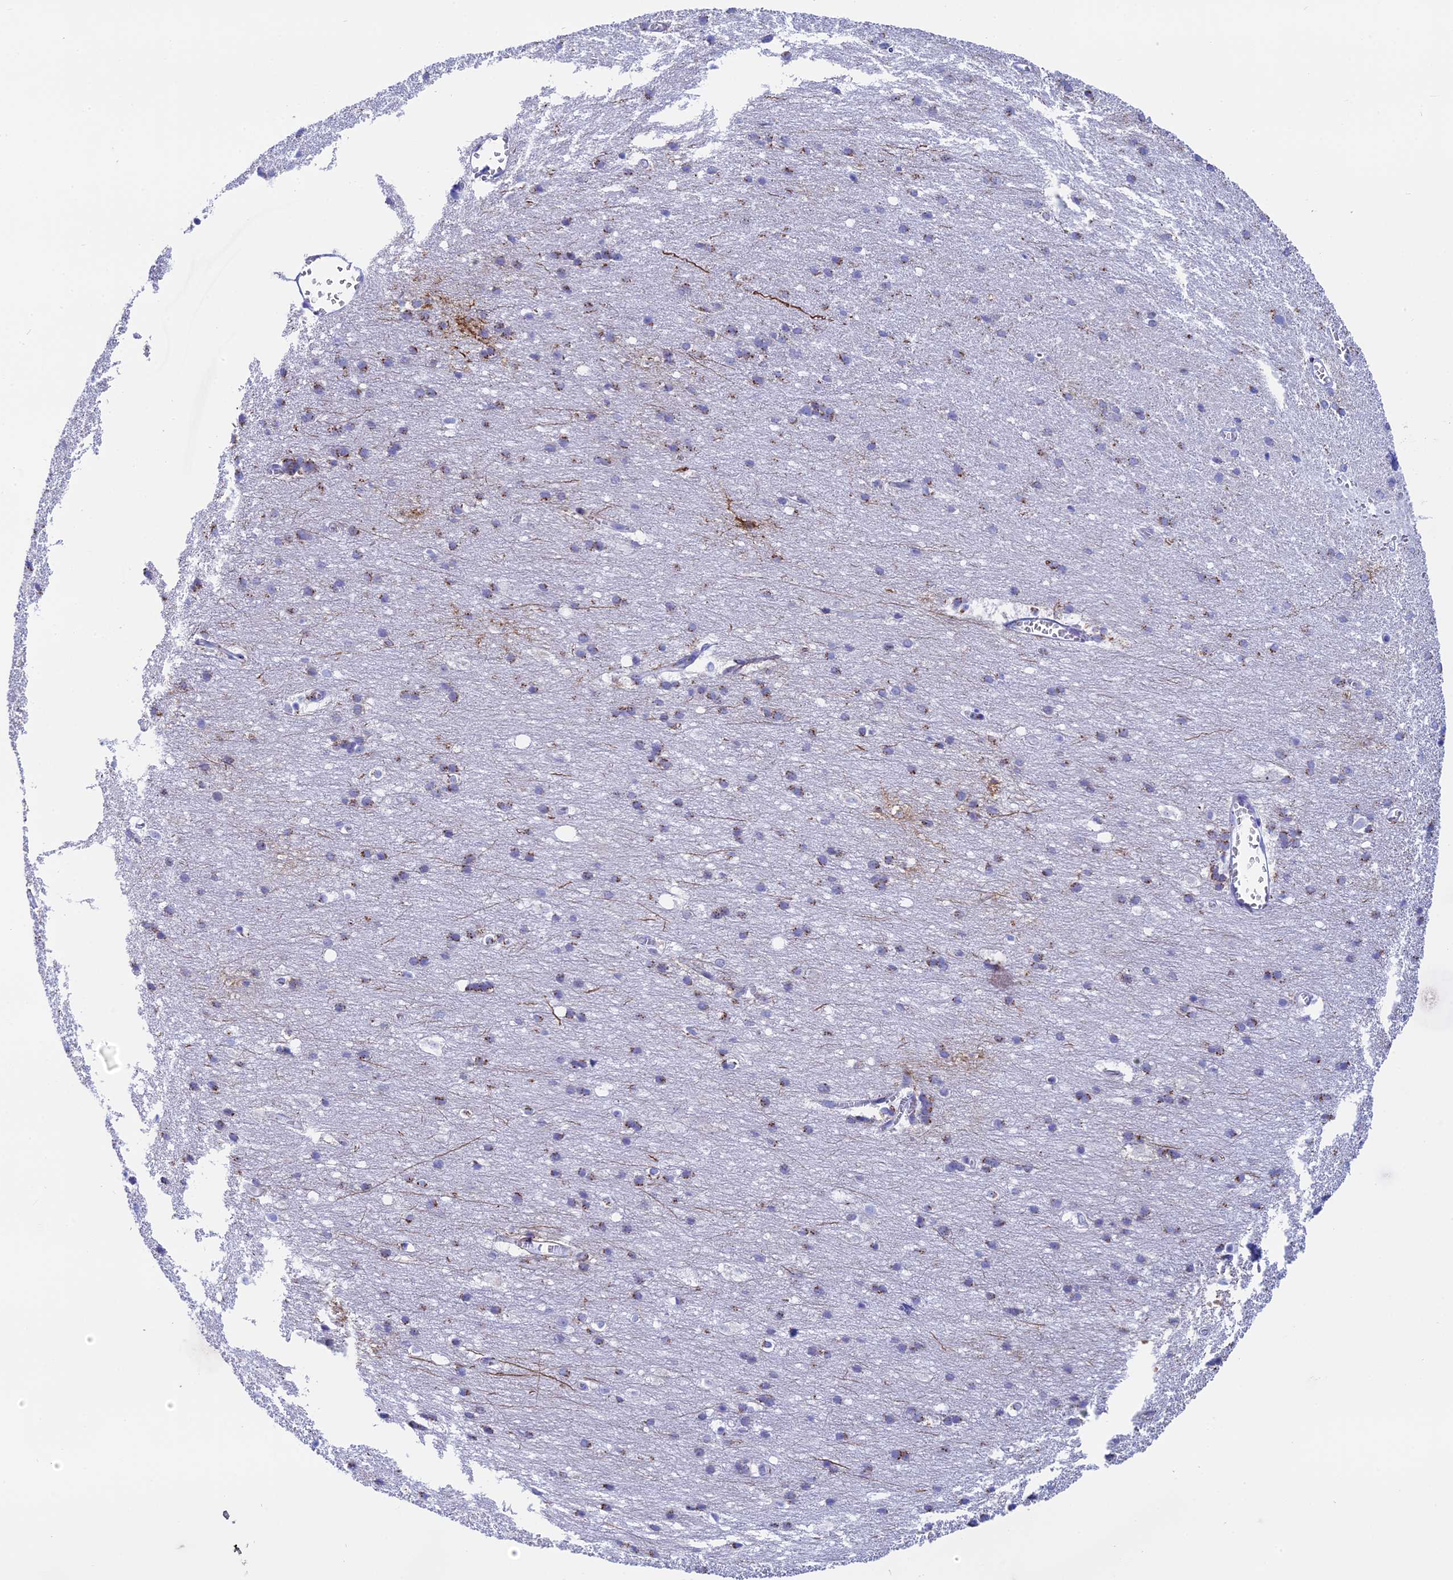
{"staining": {"intensity": "negative", "quantity": "none", "location": "none"}, "tissue": "cerebral cortex", "cell_type": "Endothelial cells", "image_type": "normal", "snomed": [{"axis": "morphology", "description": "Normal tissue, NOS"}, {"axis": "topography", "description": "Cerebral cortex"}], "caption": "Protein analysis of benign cerebral cortex reveals no significant expression in endothelial cells. (DAB (3,3'-diaminobenzidine) IHC visualized using brightfield microscopy, high magnification).", "gene": "ERICH4", "patient": {"sex": "male", "age": 54}}